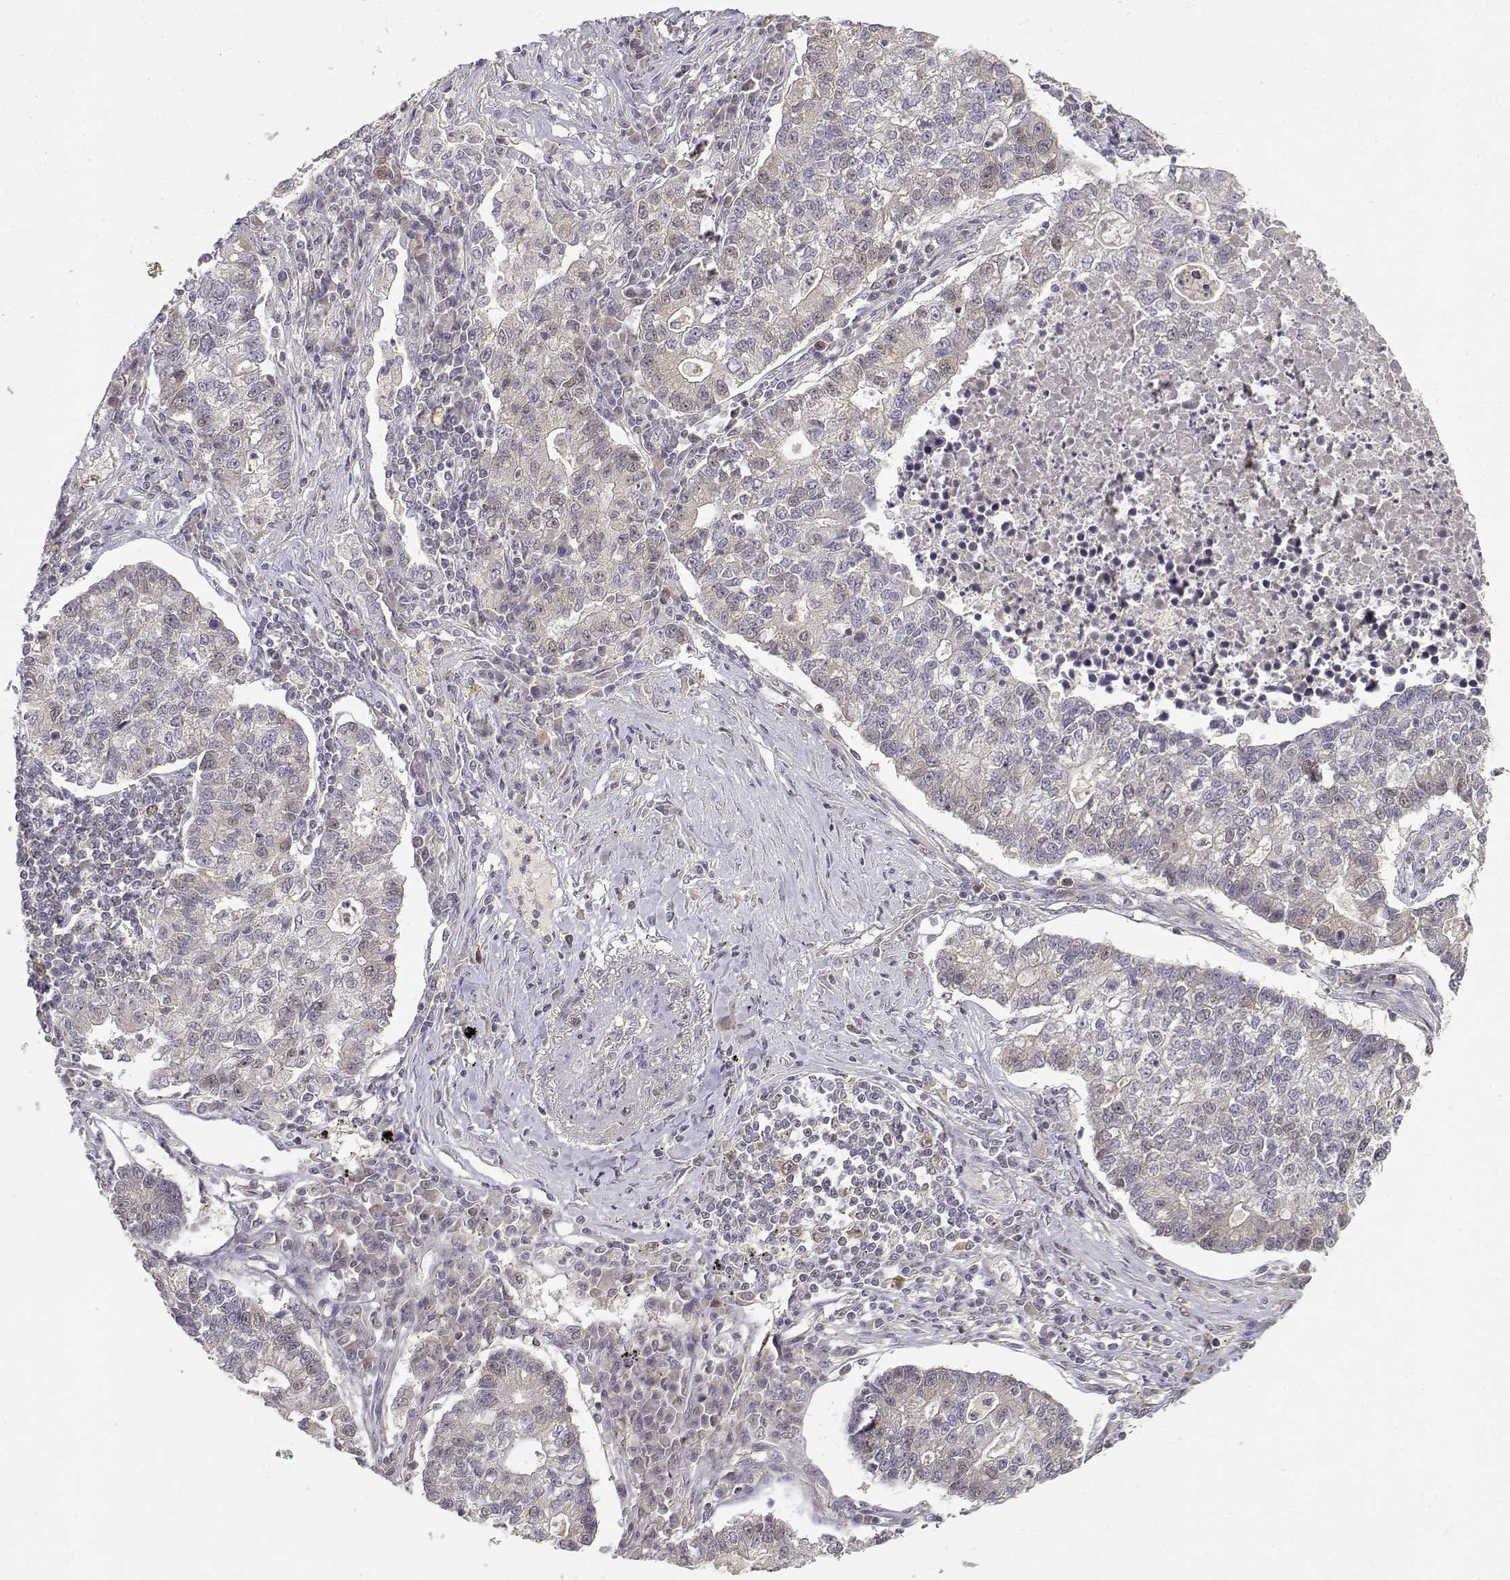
{"staining": {"intensity": "negative", "quantity": "none", "location": "none"}, "tissue": "lung cancer", "cell_type": "Tumor cells", "image_type": "cancer", "snomed": [{"axis": "morphology", "description": "Adenocarcinoma, NOS"}, {"axis": "topography", "description": "Lung"}], "caption": "Lung adenocarcinoma was stained to show a protein in brown. There is no significant expression in tumor cells.", "gene": "RAD51", "patient": {"sex": "male", "age": 57}}